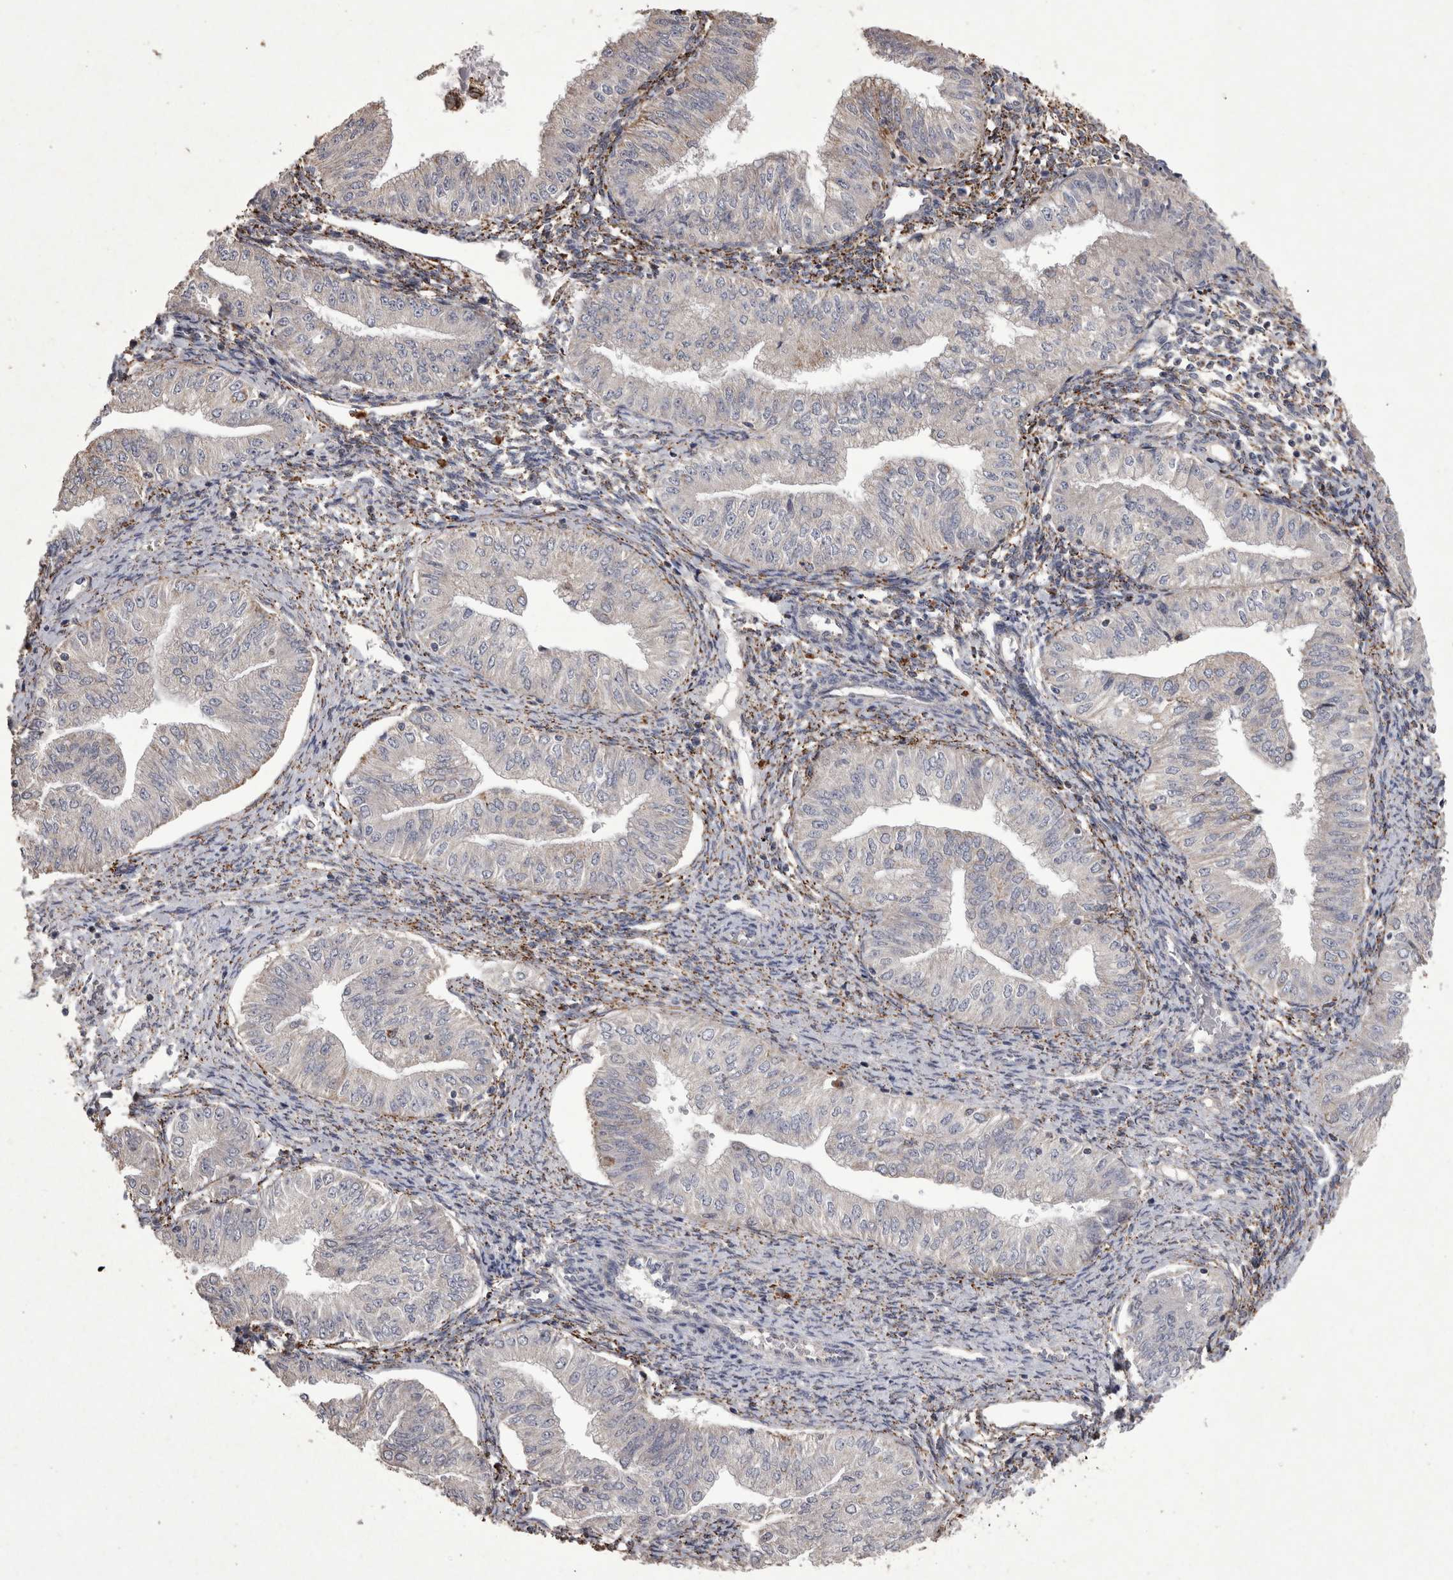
{"staining": {"intensity": "negative", "quantity": "none", "location": "none"}, "tissue": "endometrial cancer", "cell_type": "Tumor cells", "image_type": "cancer", "snomed": [{"axis": "morphology", "description": "Normal tissue, NOS"}, {"axis": "morphology", "description": "Adenocarcinoma, NOS"}, {"axis": "topography", "description": "Endometrium"}], "caption": "Protein analysis of adenocarcinoma (endometrial) reveals no significant expression in tumor cells.", "gene": "DKK3", "patient": {"sex": "female", "age": 53}}